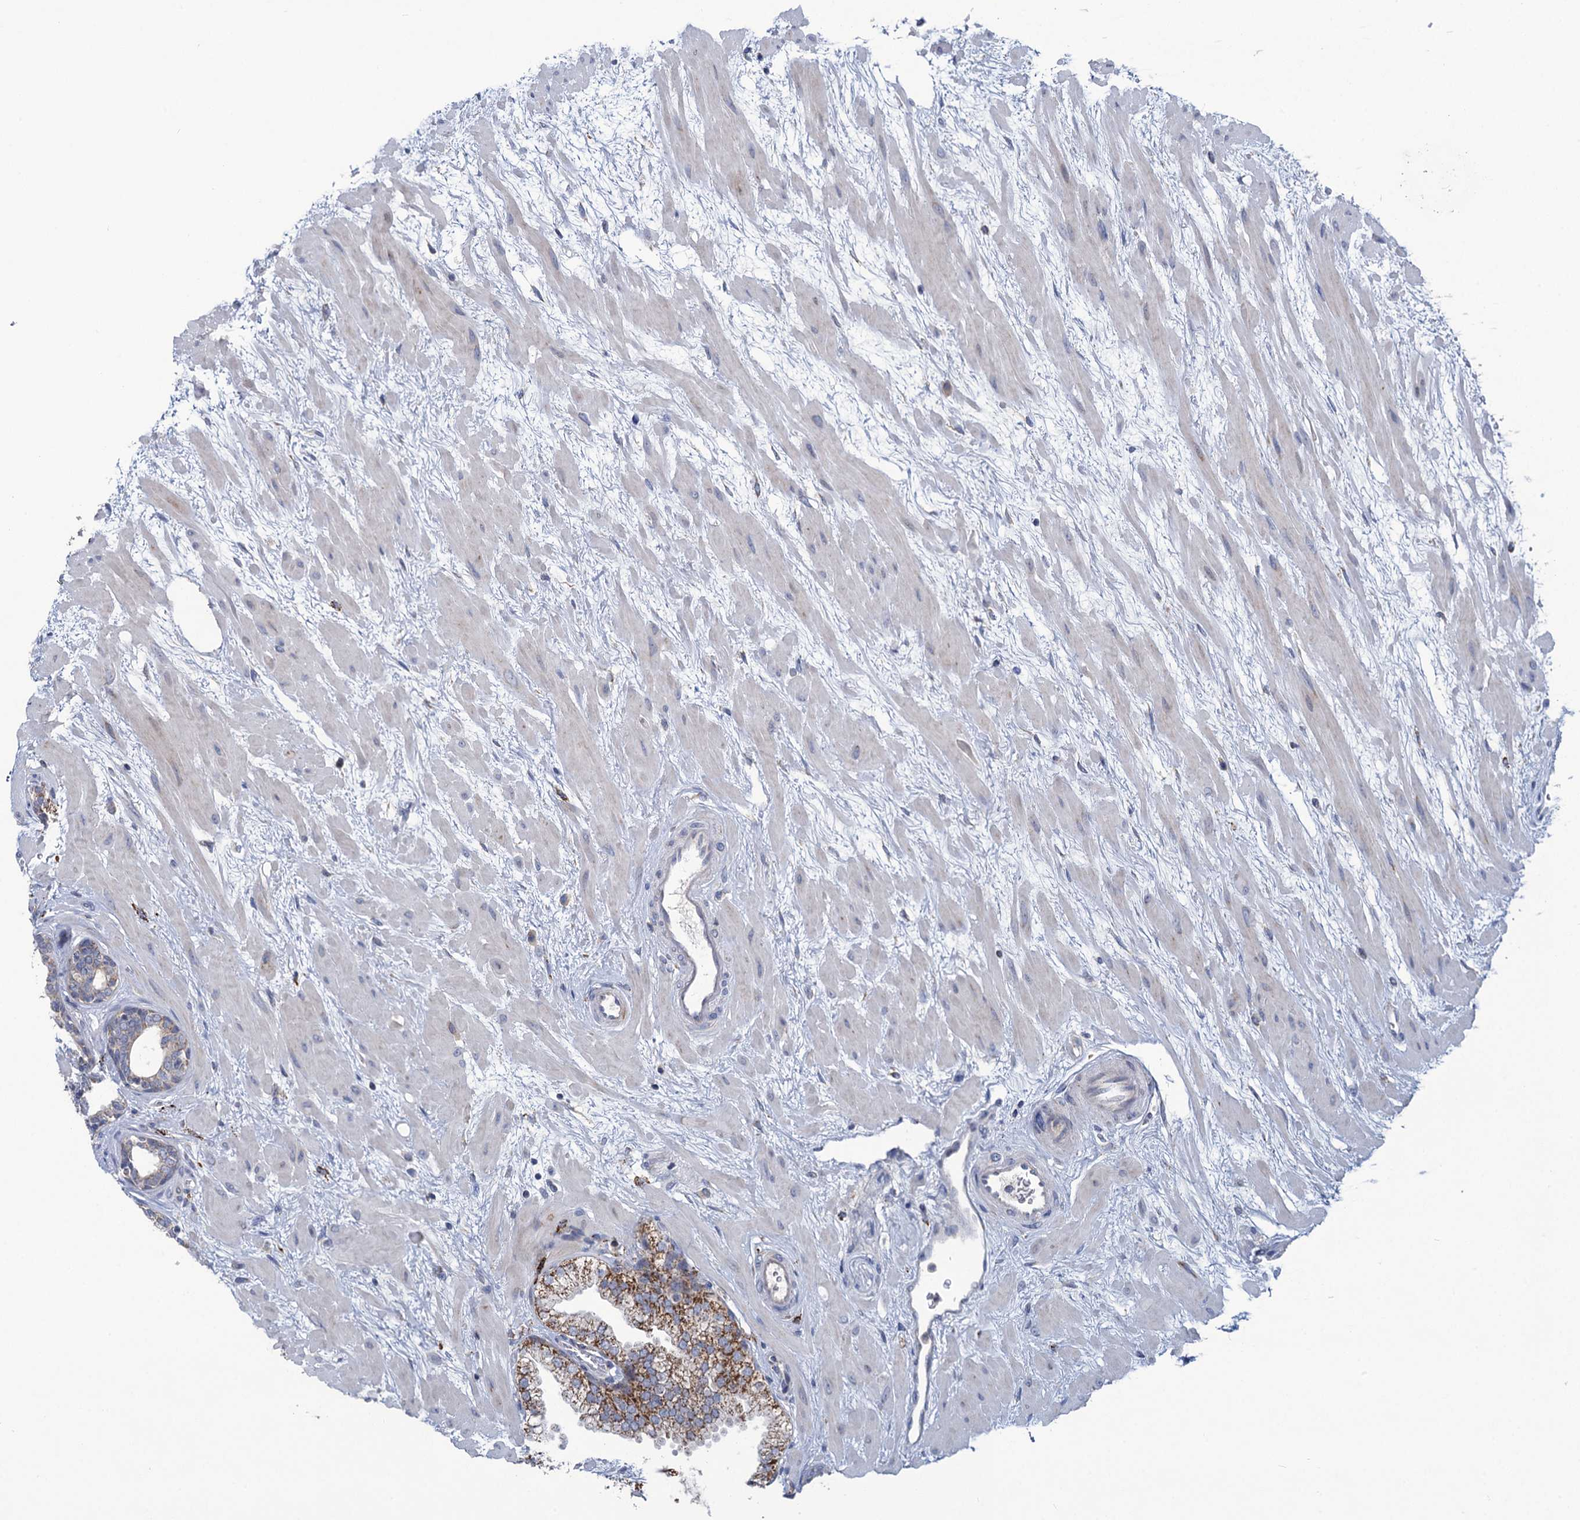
{"staining": {"intensity": "moderate", "quantity": ">75%", "location": "cytoplasmic/membranous"}, "tissue": "prostate", "cell_type": "Glandular cells", "image_type": "normal", "snomed": [{"axis": "morphology", "description": "Normal tissue, NOS"}, {"axis": "topography", "description": "Prostate"}], "caption": "Immunohistochemistry (IHC) (DAB) staining of benign human prostate shows moderate cytoplasmic/membranous protein staining in about >75% of glandular cells. The protein of interest is shown in brown color, while the nuclei are stained blue.", "gene": "ANKS3", "patient": {"sex": "male", "age": 48}}